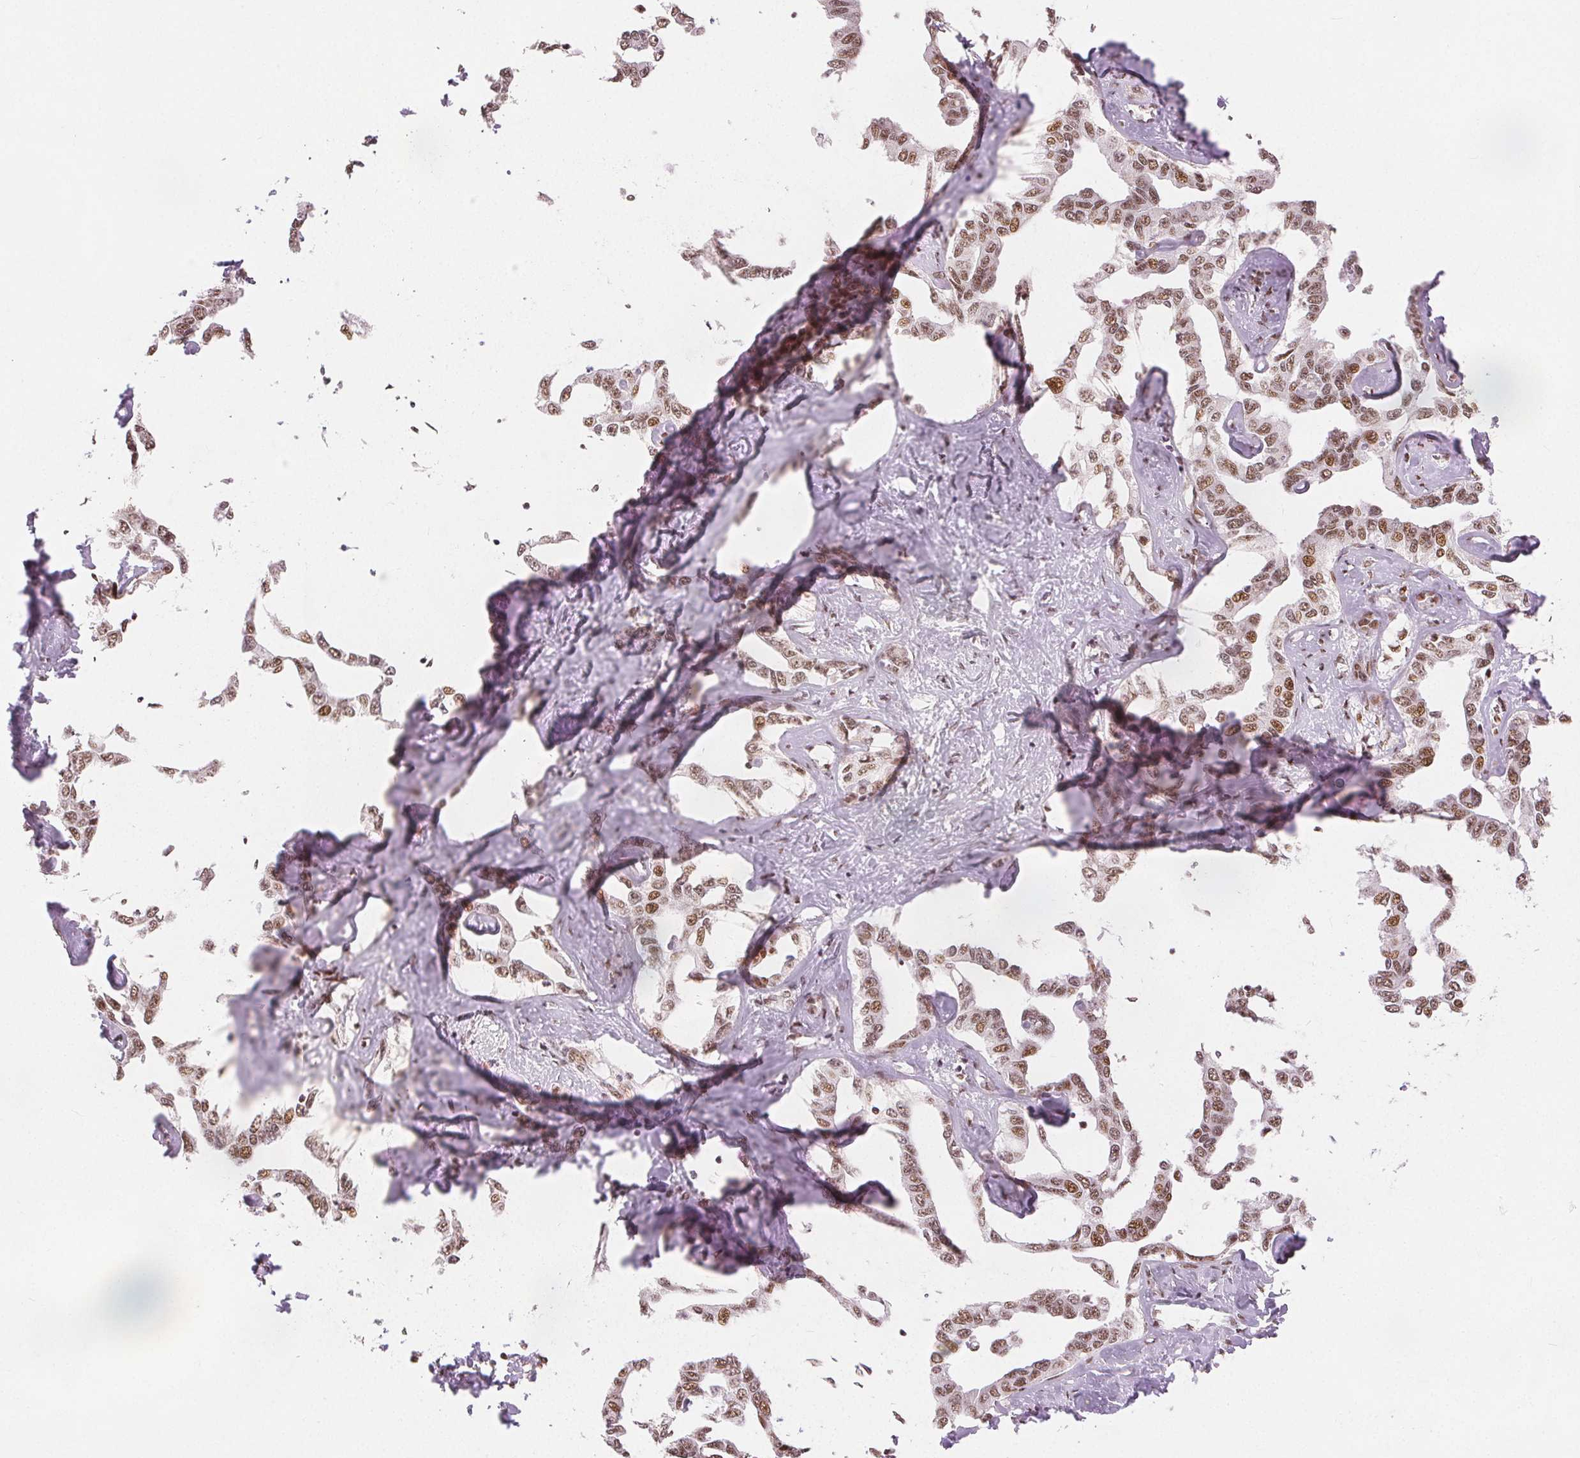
{"staining": {"intensity": "moderate", "quantity": ">75%", "location": "nuclear"}, "tissue": "liver cancer", "cell_type": "Tumor cells", "image_type": "cancer", "snomed": [{"axis": "morphology", "description": "Cholangiocarcinoma"}, {"axis": "topography", "description": "Liver"}], "caption": "Liver cancer (cholangiocarcinoma) stained with a brown dye demonstrates moderate nuclear positive staining in approximately >75% of tumor cells.", "gene": "ZNF703", "patient": {"sex": "male", "age": 59}}